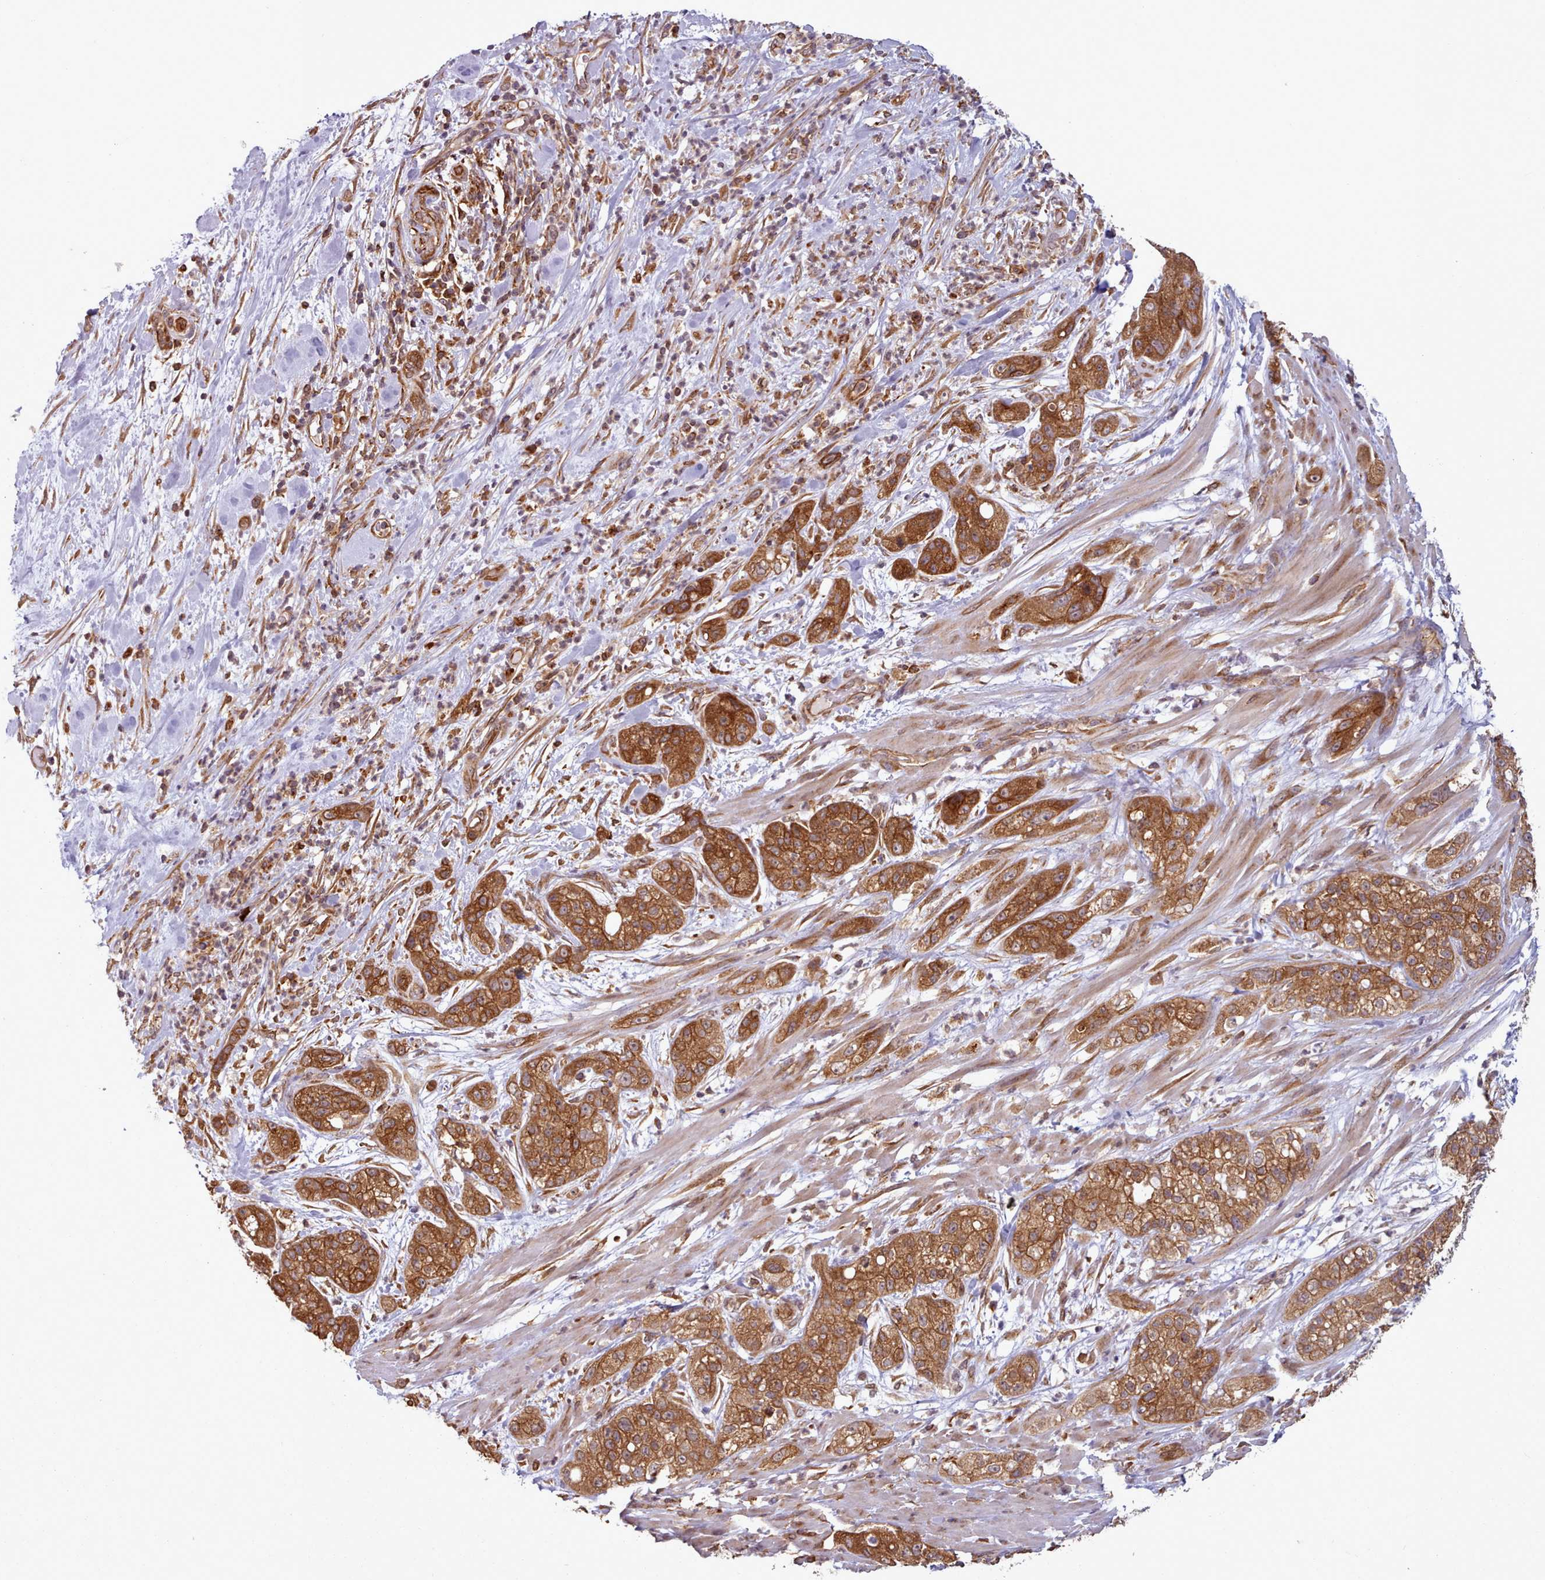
{"staining": {"intensity": "strong", "quantity": ">75%", "location": "cytoplasmic/membranous"}, "tissue": "pancreatic cancer", "cell_type": "Tumor cells", "image_type": "cancer", "snomed": [{"axis": "morphology", "description": "Adenocarcinoma, NOS"}, {"axis": "topography", "description": "Pancreas"}], "caption": "An image showing strong cytoplasmic/membranous positivity in about >75% of tumor cells in pancreatic cancer (adenocarcinoma), as visualized by brown immunohistochemical staining.", "gene": "CRYBG1", "patient": {"sex": "female", "age": 78}}